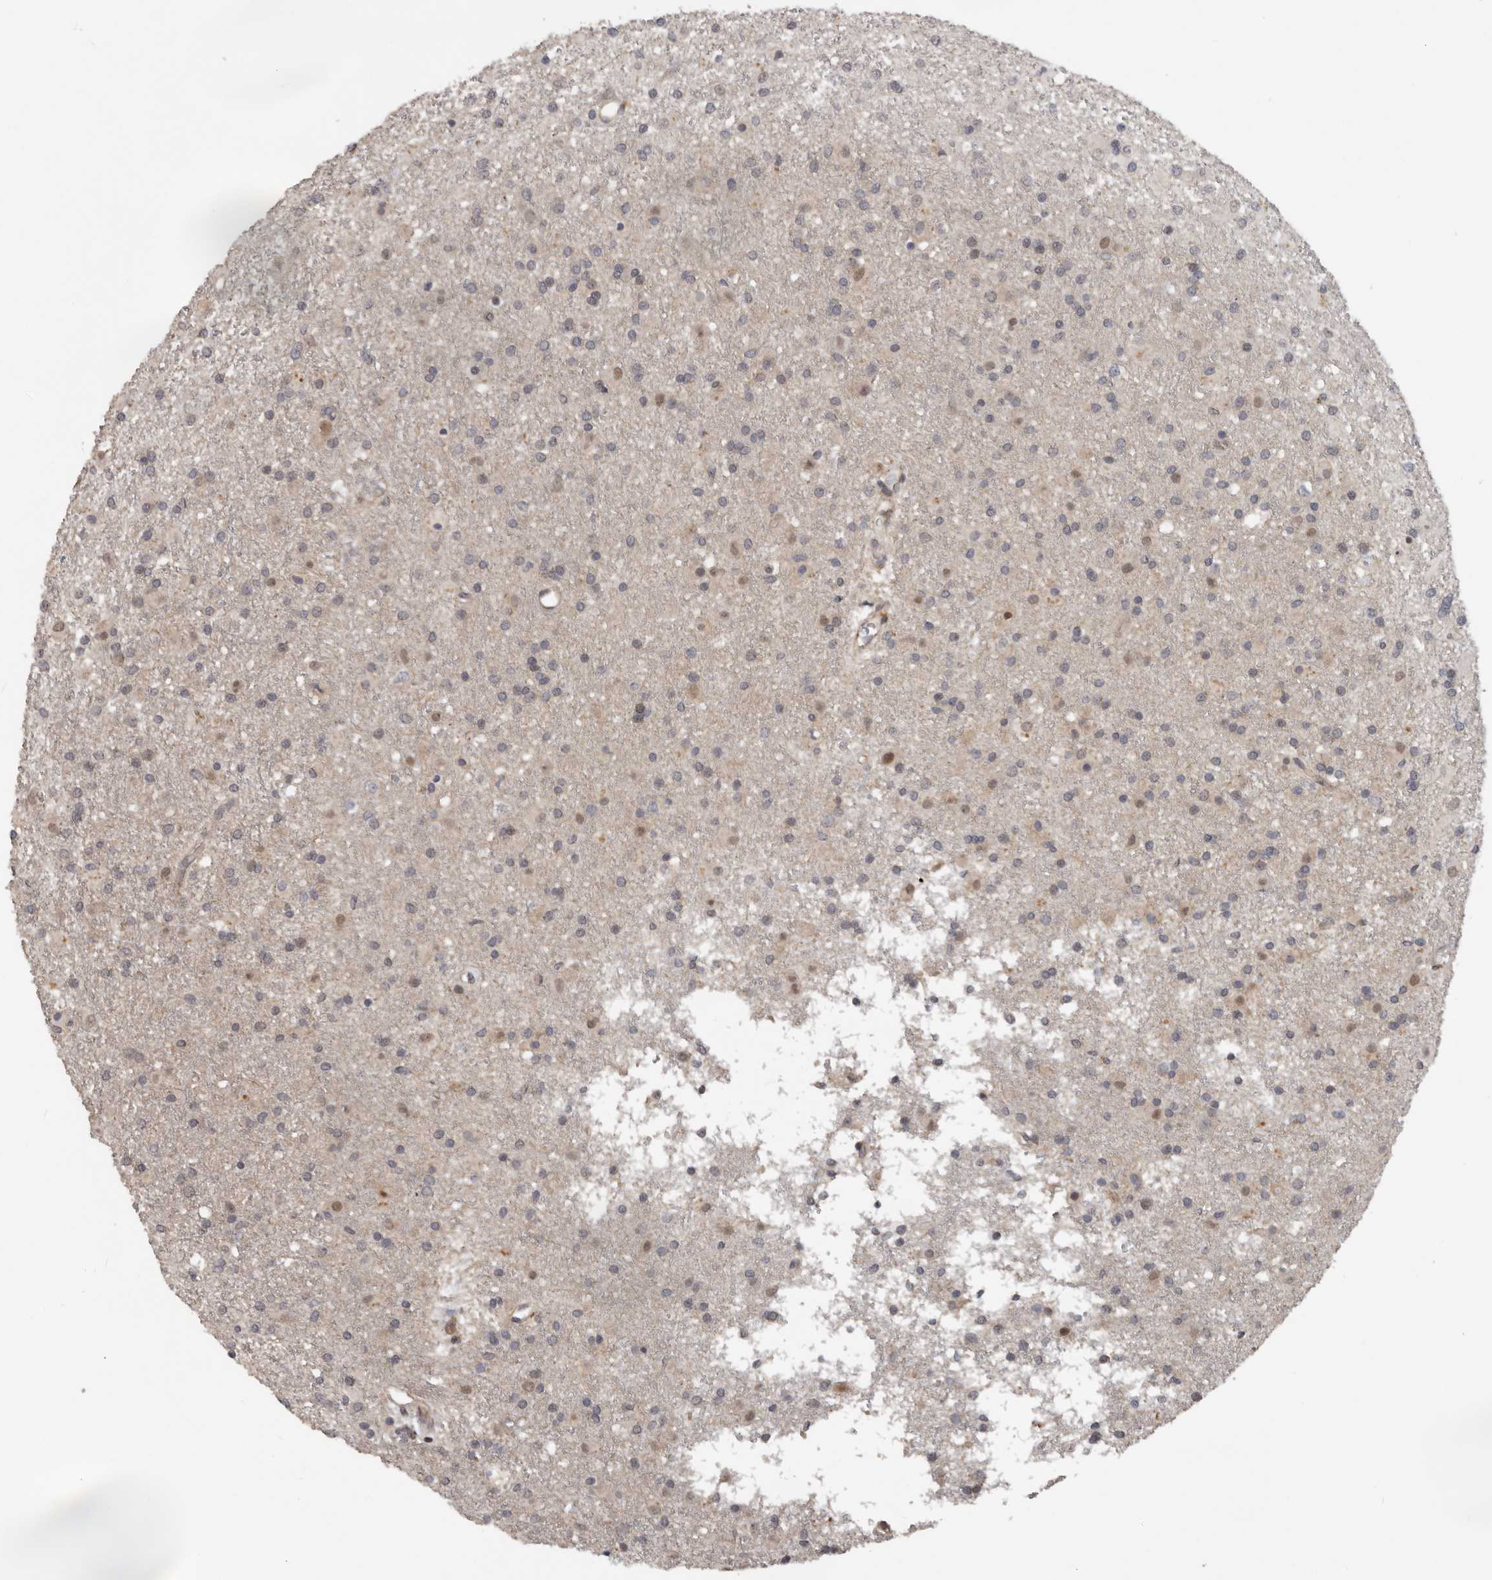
{"staining": {"intensity": "moderate", "quantity": "<25%", "location": "nuclear"}, "tissue": "glioma", "cell_type": "Tumor cells", "image_type": "cancer", "snomed": [{"axis": "morphology", "description": "Glioma, malignant, Low grade"}, {"axis": "topography", "description": "Brain"}], "caption": "Protein expression by immunohistochemistry (IHC) demonstrates moderate nuclear expression in approximately <25% of tumor cells in malignant low-grade glioma.", "gene": "HENMT1", "patient": {"sex": "male", "age": 65}}